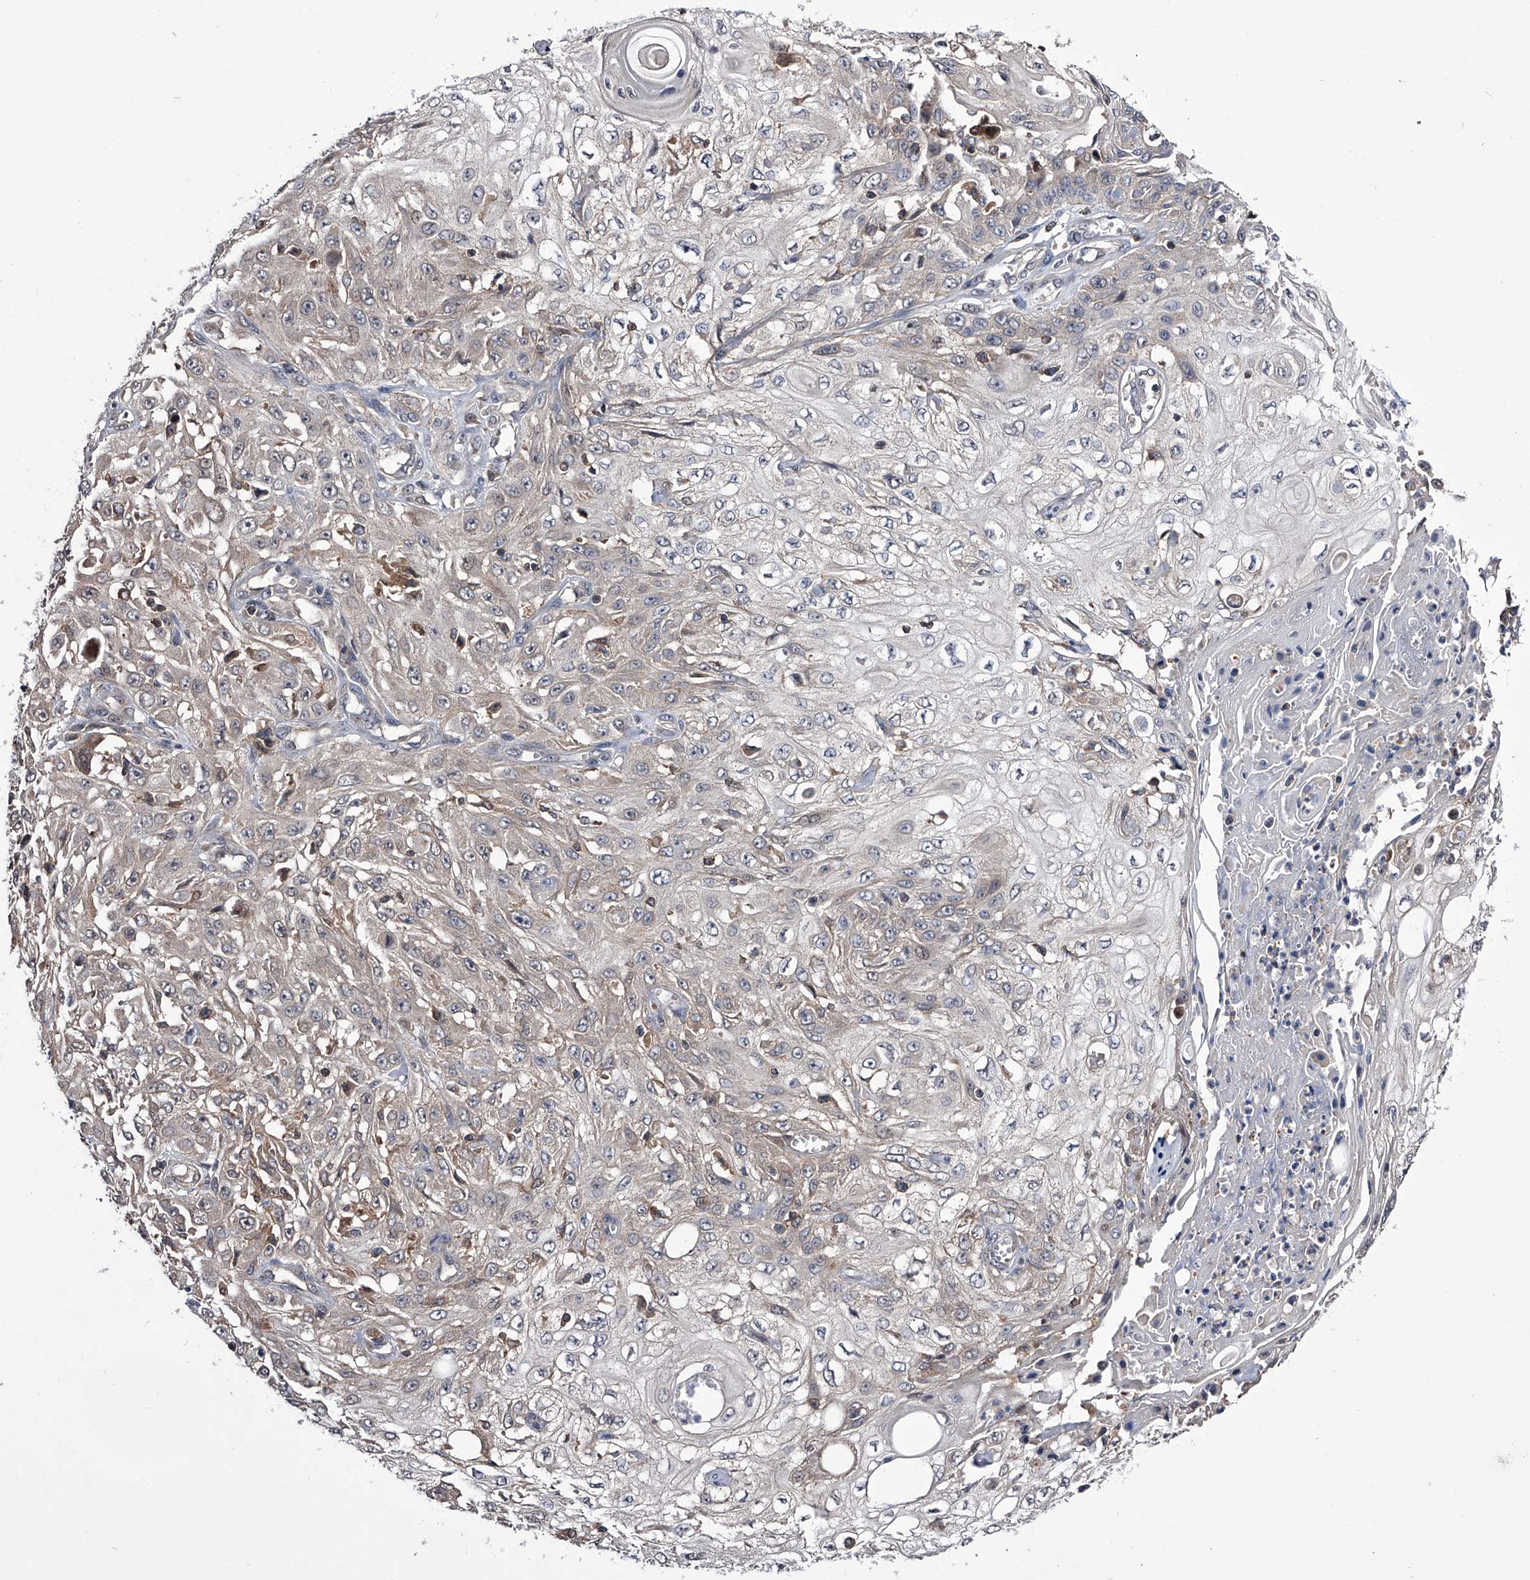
{"staining": {"intensity": "weak", "quantity": "<25%", "location": "cytoplasmic/membranous"}, "tissue": "skin cancer", "cell_type": "Tumor cells", "image_type": "cancer", "snomed": [{"axis": "morphology", "description": "Squamous cell carcinoma, NOS"}, {"axis": "morphology", "description": "Squamous cell carcinoma, metastatic, NOS"}, {"axis": "topography", "description": "Skin"}, {"axis": "topography", "description": "Lymph node"}], "caption": "Protein analysis of skin cancer displays no significant expression in tumor cells.", "gene": "PAN3", "patient": {"sex": "male", "age": 75}}